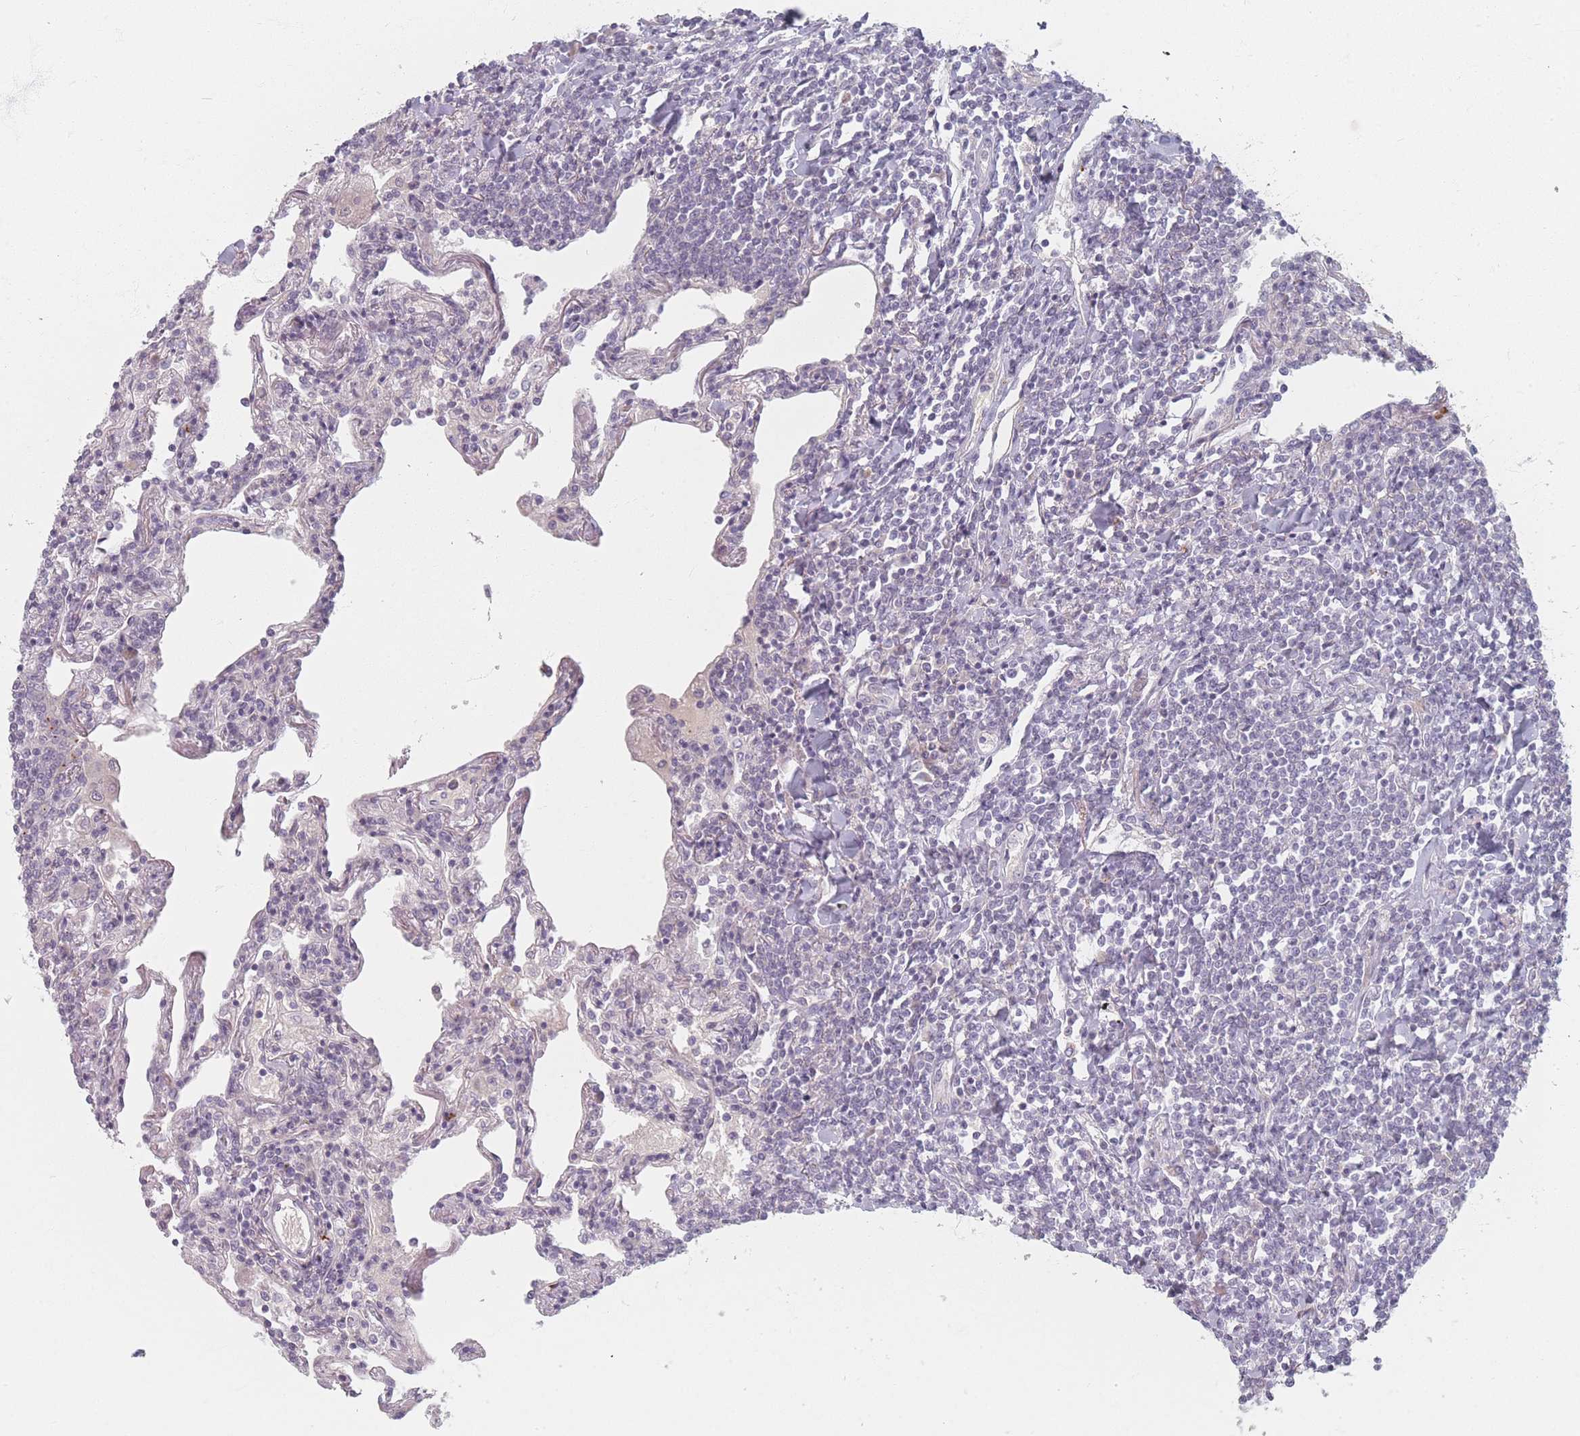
{"staining": {"intensity": "negative", "quantity": "none", "location": "none"}, "tissue": "lymphoma", "cell_type": "Tumor cells", "image_type": "cancer", "snomed": [{"axis": "morphology", "description": "Malignant lymphoma, non-Hodgkin's type, Low grade"}, {"axis": "topography", "description": "Lung"}], "caption": "DAB immunohistochemical staining of human low-grade malignant lymphoma, non-Hodgkin's type demonstrates no significant staining in tumor cells.", "gene": "TMOD1", "patient": {"sex": "female", "age": 71}}